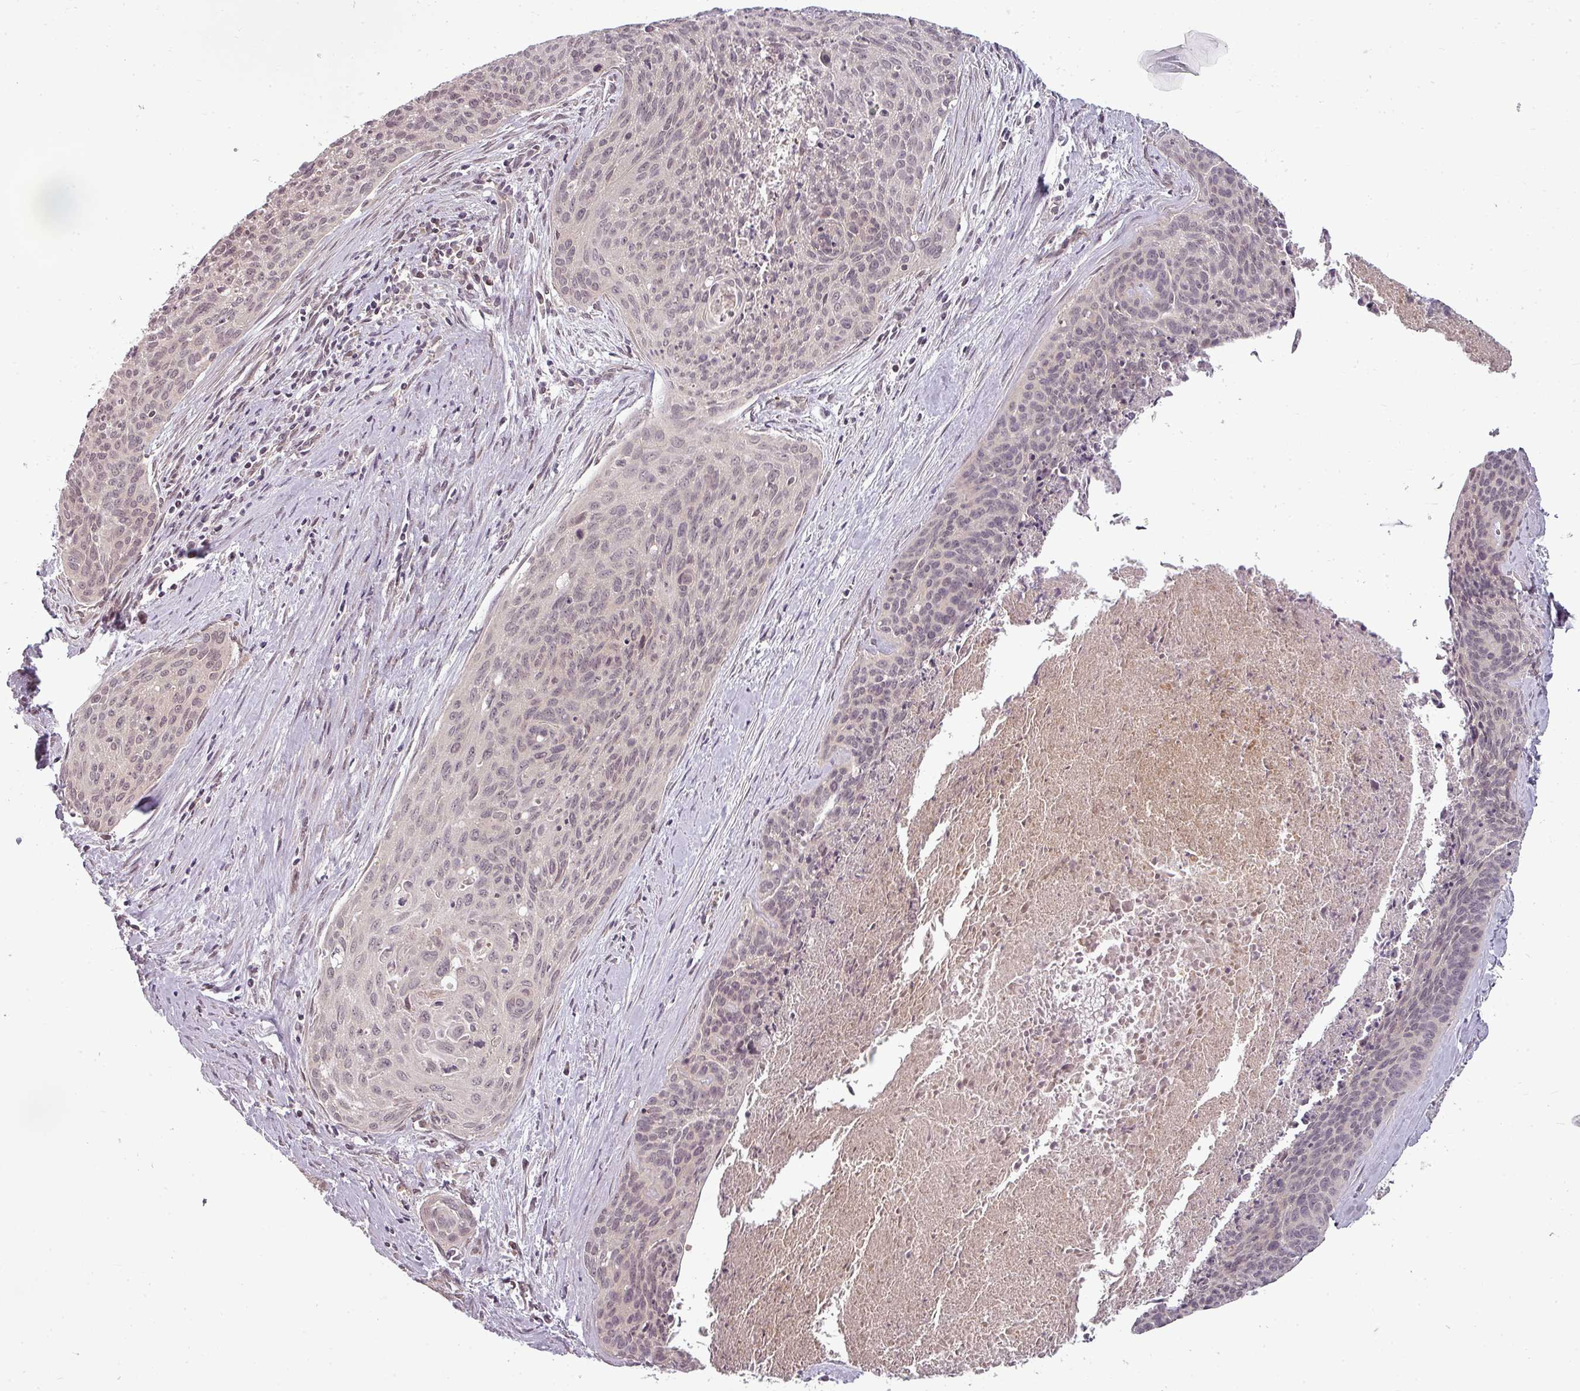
{"staining": {"intensity": "weak", "quantity": "25%-75%", "location": "nuclear"}, "tissue": "cervical cancer", "cell_type": "Tumor cells", "image_type": "cancer", "snomed": [{"axis": "morphology", "description": "Squamous cell carcinoma, NOS"}, {"axis": "topography", "description": "Cervix"}], "caption": "There is low levels of weak nuclear expression in tumor cells of cervical cancer, as demonstrated by immunohistochemical staining (brown color).", "gene": "CLIC1", "patient": {"sex": "female", "age": 55}}